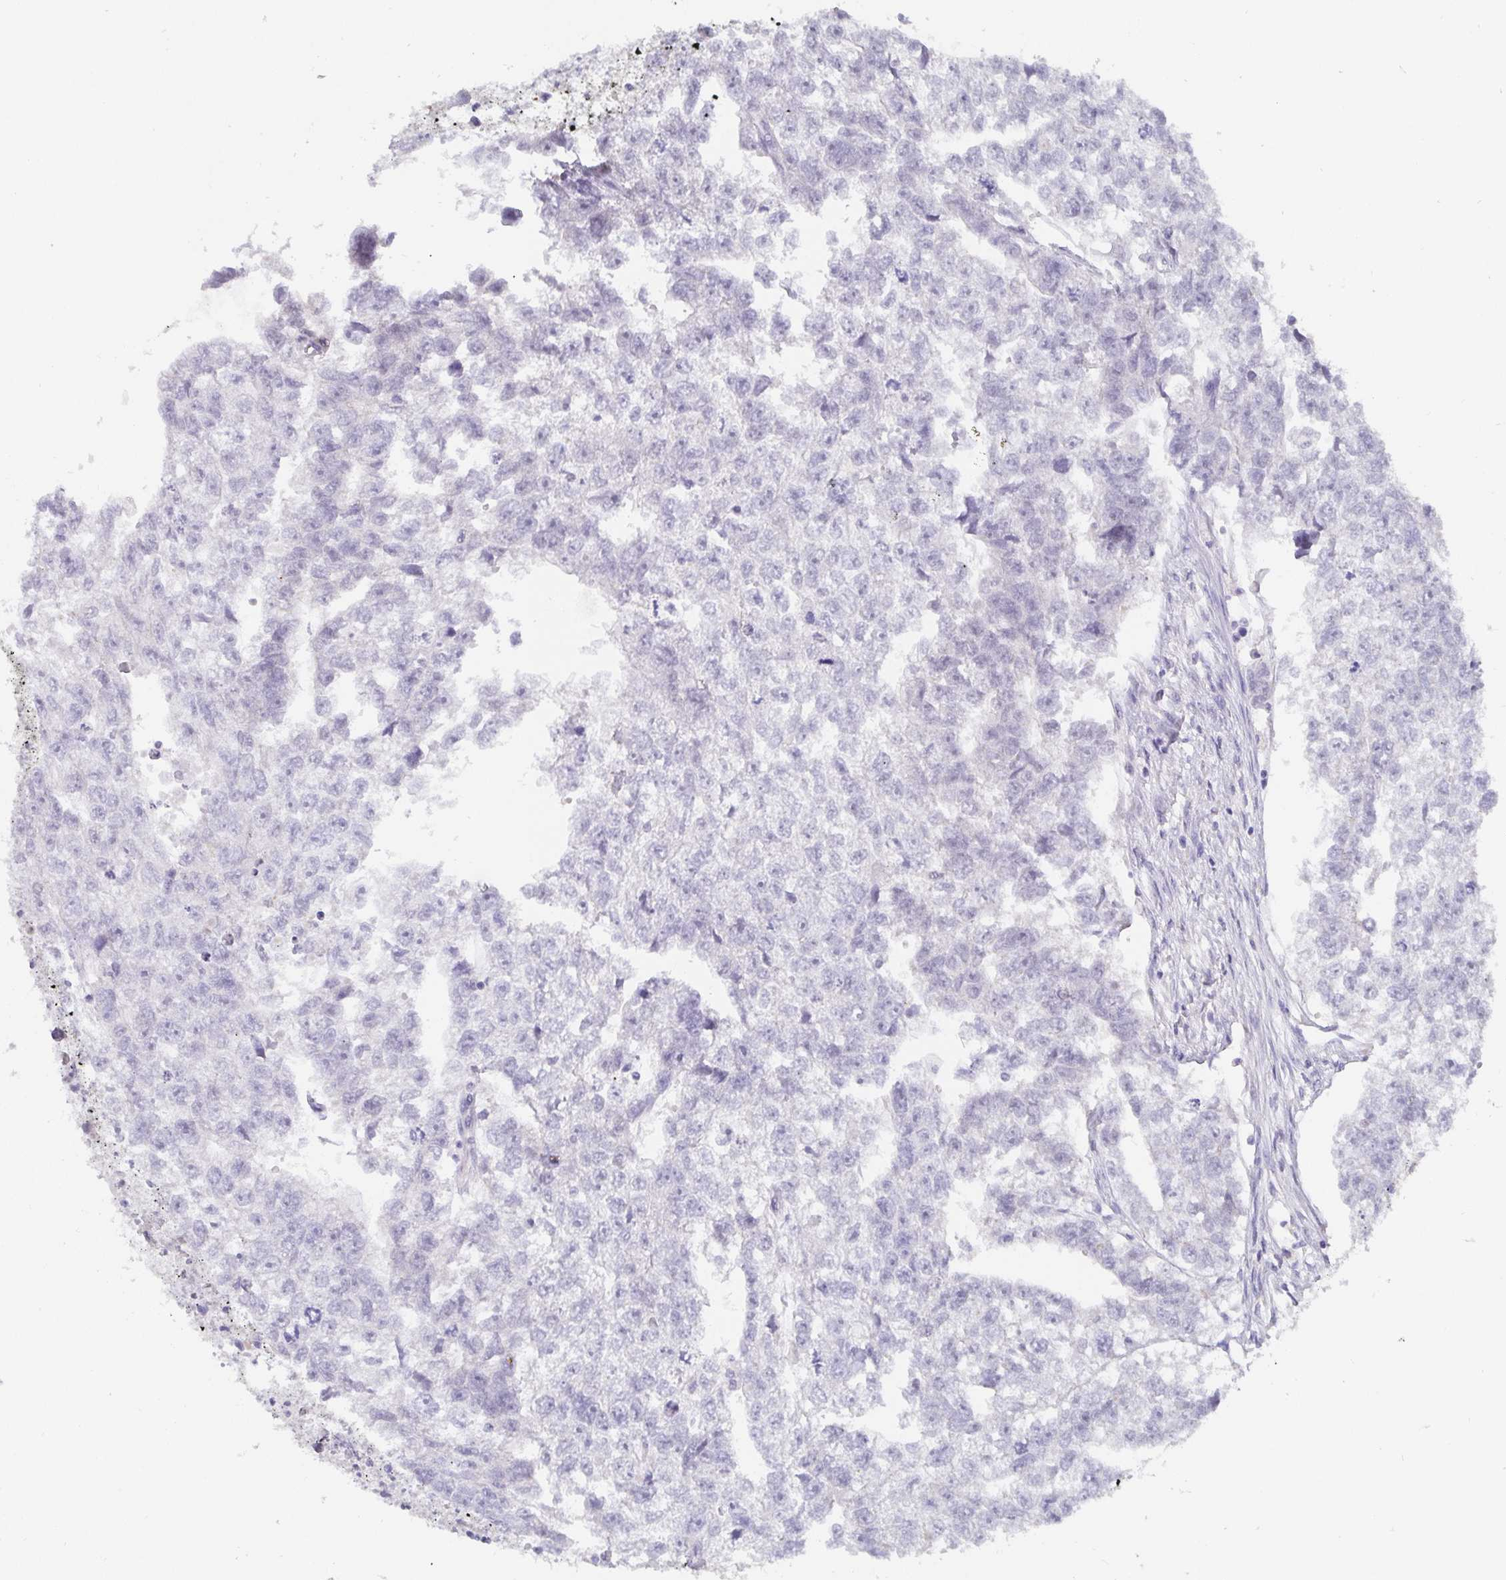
{"staining": {"intensity": "negative", "quantity": "none", "location": "none"}, "tissue": "testis cancer", "cell_type": "Tumor cells", "image_type": "cancer", "snomed": [{"axis": "morphology", "description": "Carcinoma, Embryonal, NOS"}, {"axis": "morphology", "description": "Teratoma, malignant, NOS"}, {"axis": "topography", "description": "Testis"}], "caption": "Immunohistochemistry (IHC) image of human testis cancer (embryonal carcinoma) stained for a protein (brown), which reveals no positivity in tumor cells.", "gene": "PDX1", "patient": {"sex": "male", "age": 44}}